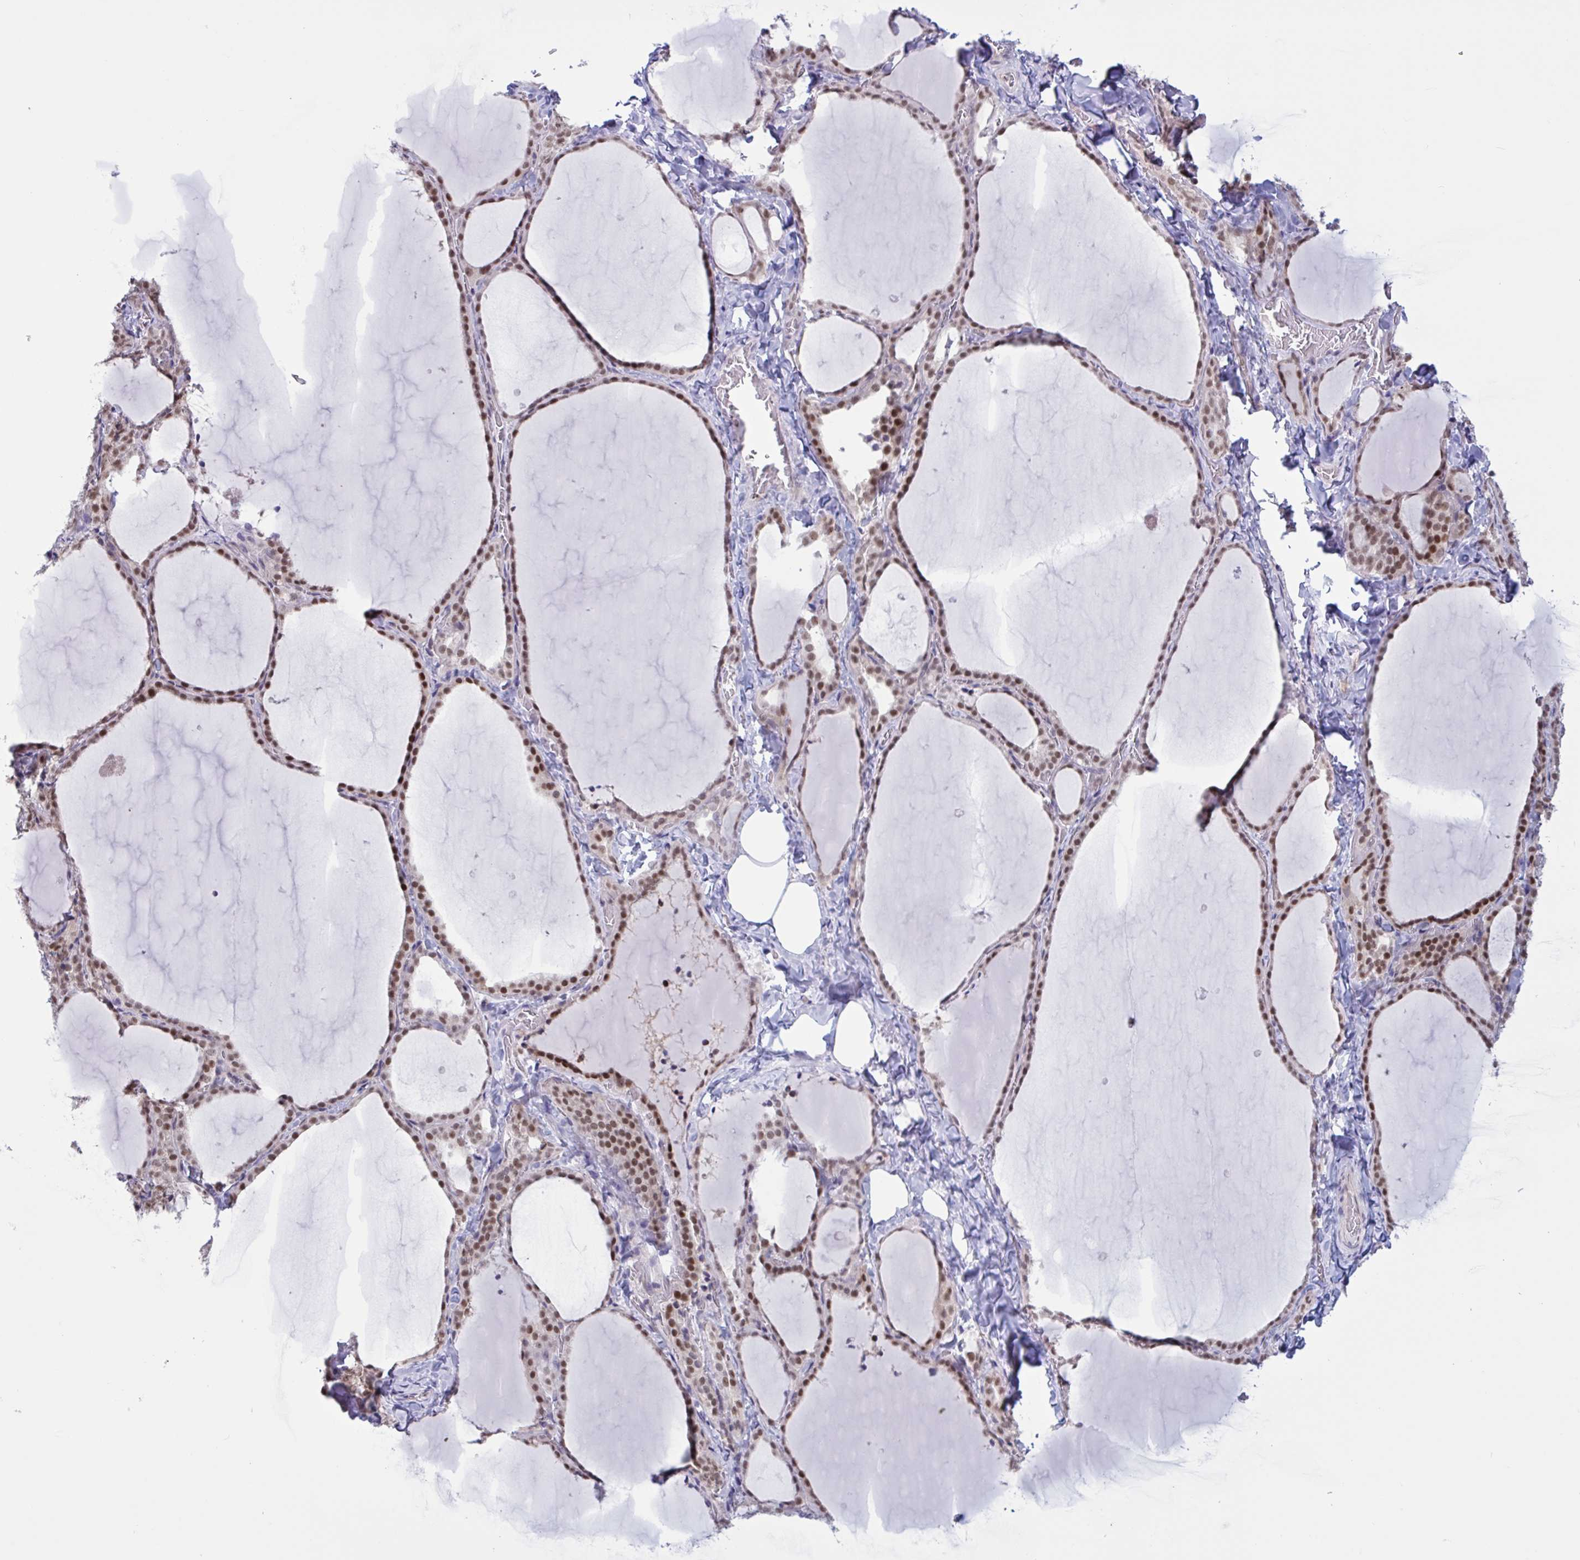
{"staining": {"intensity": "strong", "quantity": "25%-75%", "location": "nuclear"}, "tissue": "thyroid gland", "cell_type": "Glandular cells", "image_type": "normal", "snomed": [{"axis": "morphology", "description": "Normal tissue, NOS"}, {"axis": "topography", "description": "Thyroid gland"}], "caption": "A high amount of strong nuclear staining is appreciated in approximately 25%-75% of glandular cells in benign thyroid gland.", "gene": "PRMT6", "patient": {"sex": "female", "age": 22}}